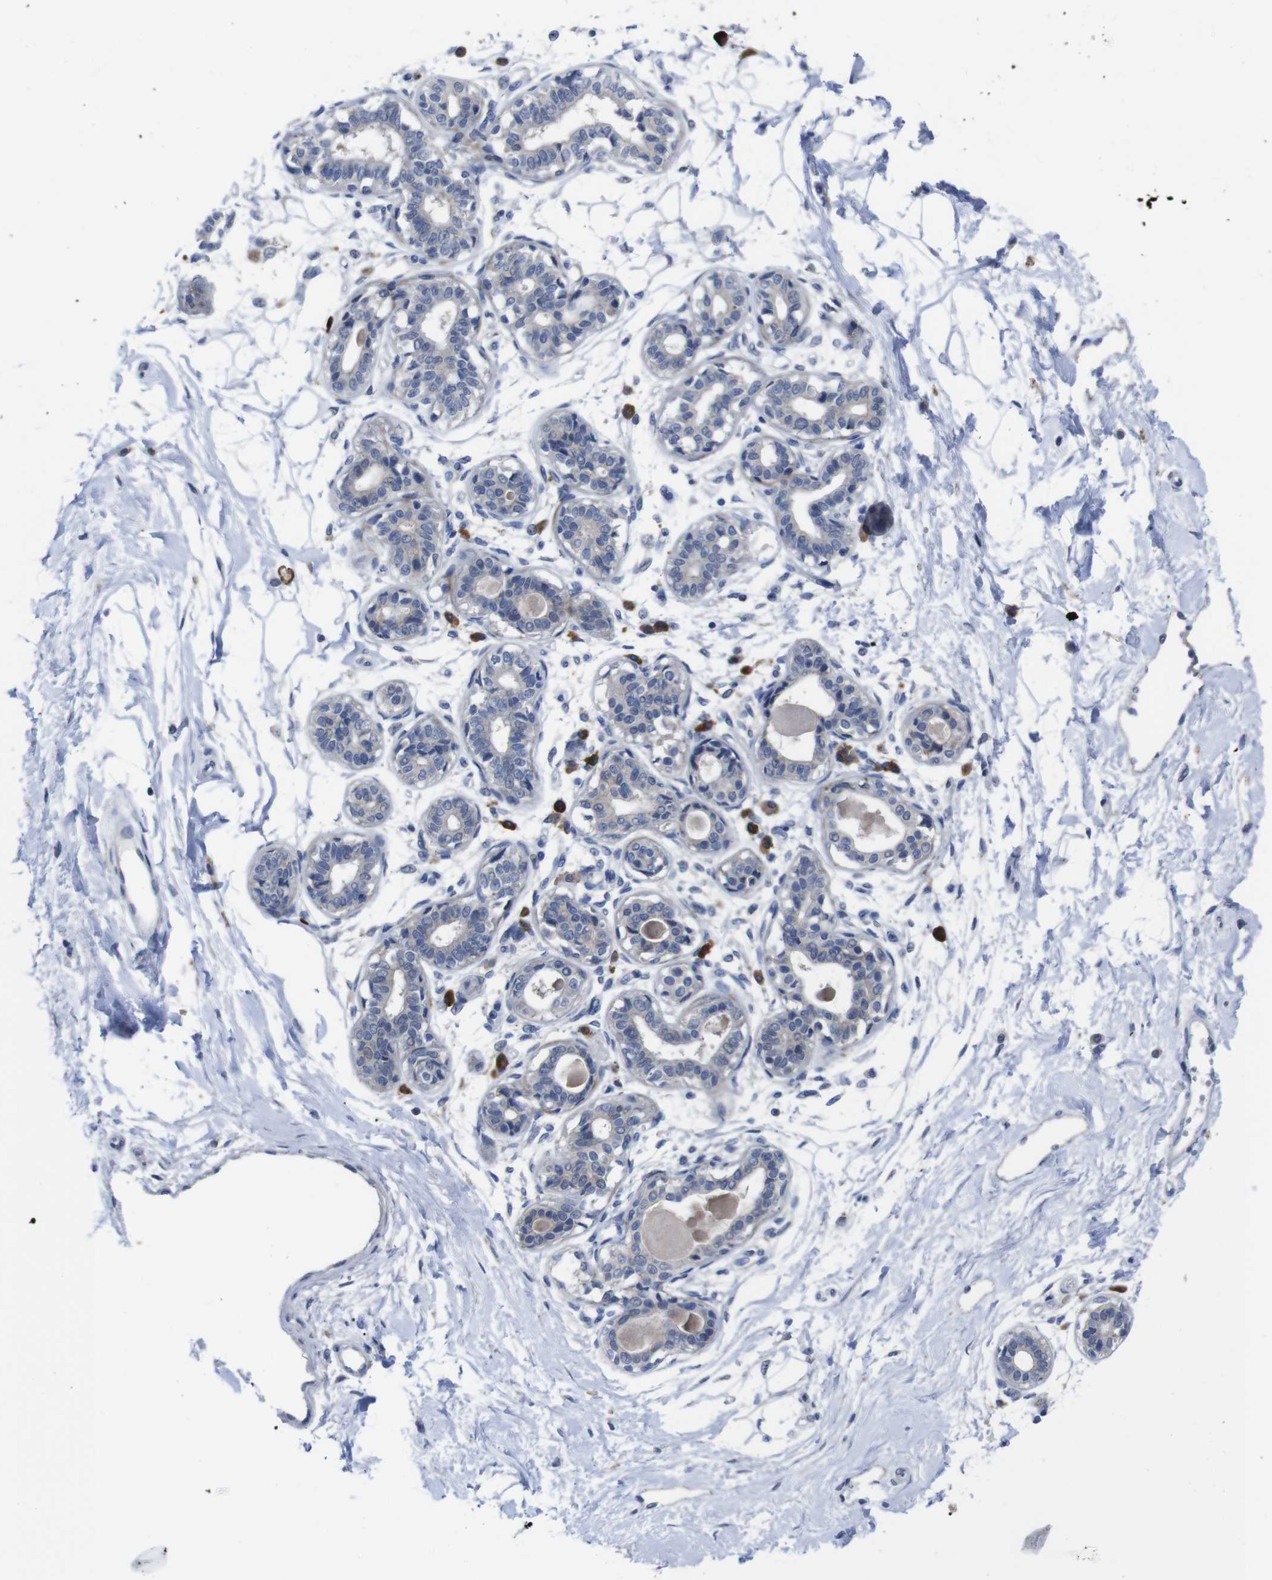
{"staining": {"intensity": "negative", "quantity": "none", "location": "none"}, "tissue": "breast", "cell_type": "Adipocytes", "image_type": "normal", "snomed": [{"axis": "morphology", "description": "Normal tissue, NOS"}, {"axis": "topography", "description": "Breast"}], "caption": "A photomicrograph of human breast is negative for staining in adipocytes. (DAB (3,3'-diaminobenzidine) IHC, high magnification).", "gene": "SEMA4B", "patient": {"sex": "female", "age": 45}}